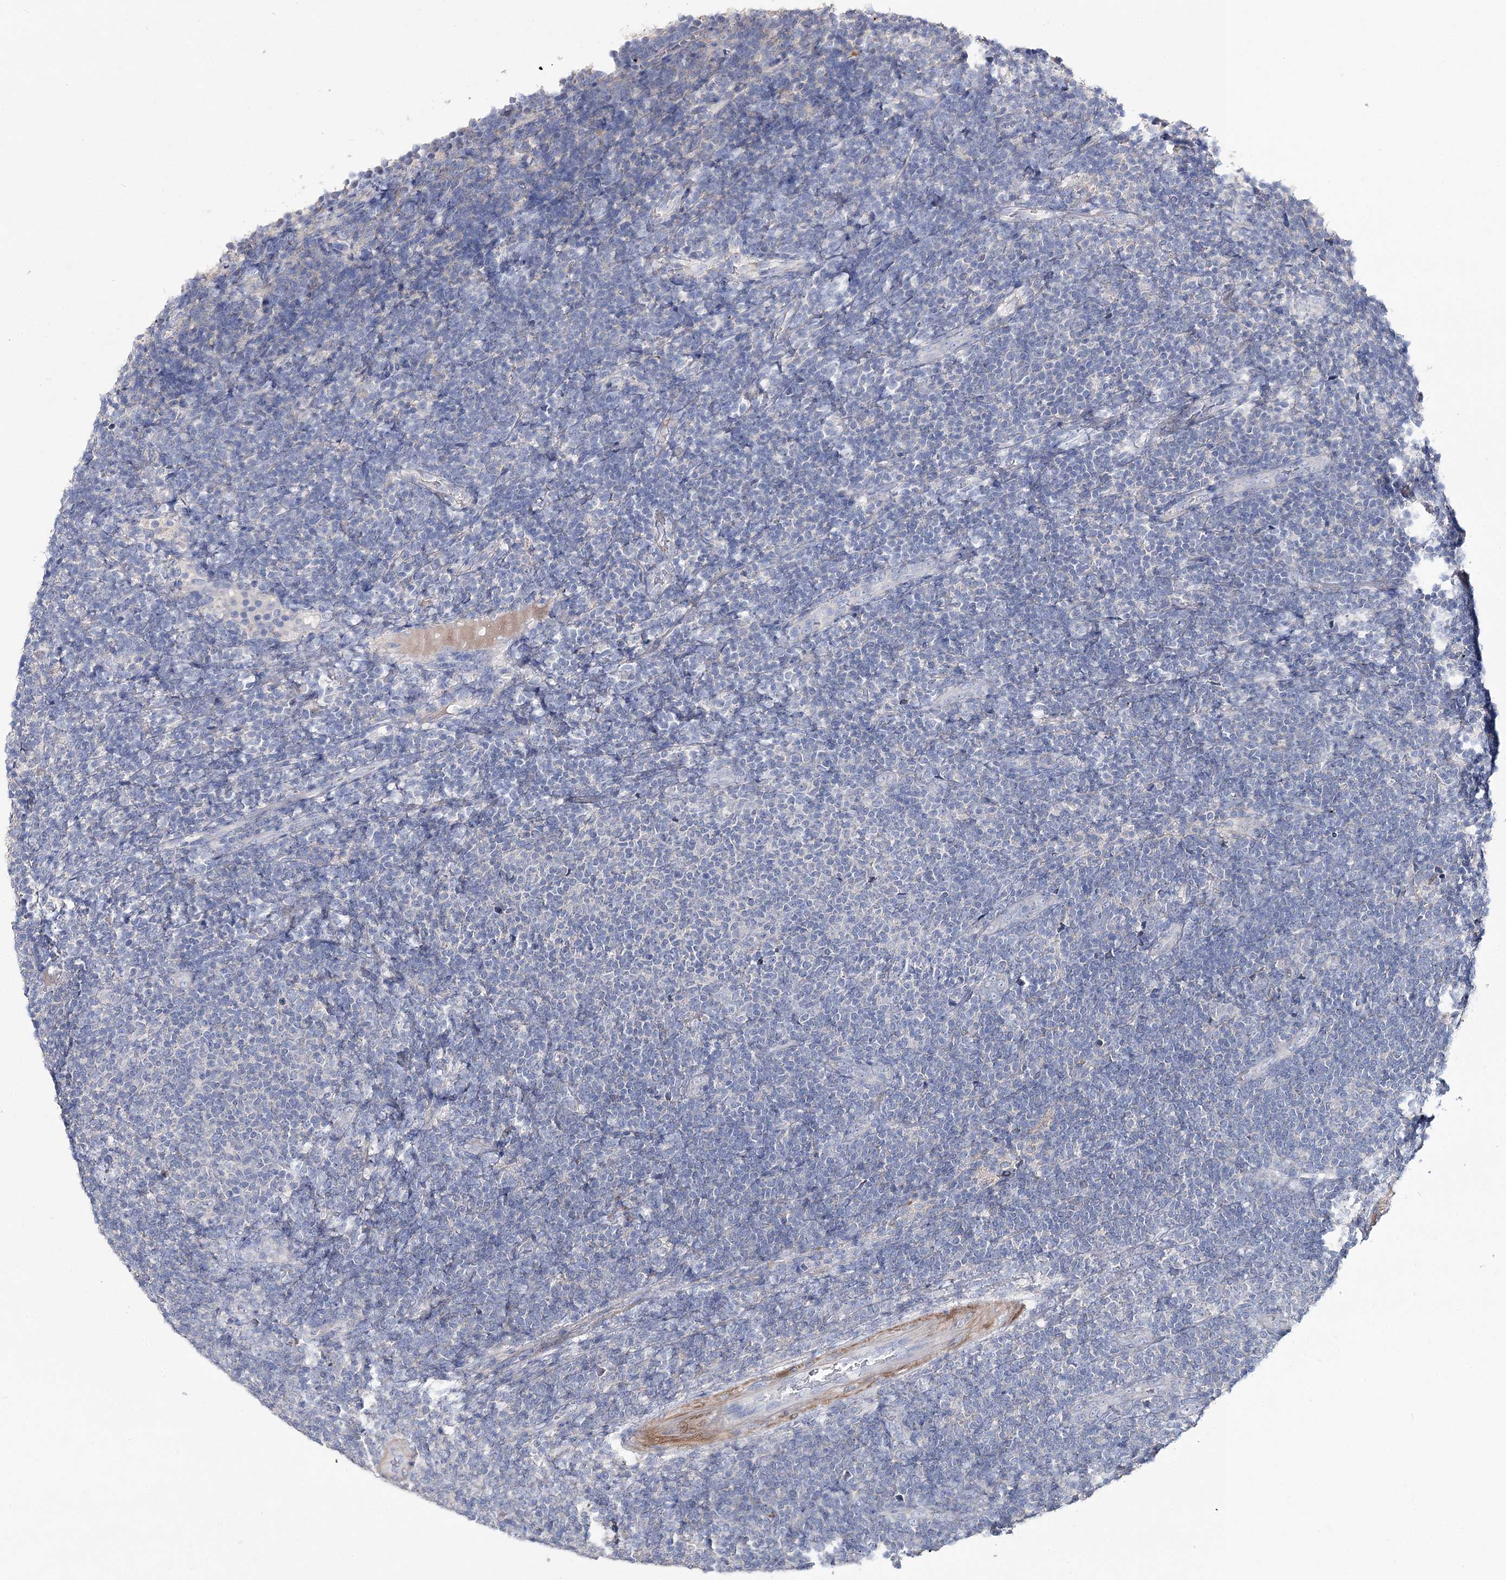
{"staining": {"intensity": "negative", "quantity": "none", "location": "none"}, "tissue": "lymphoma", "cell_type": "Tumor cells", "image_type": "cancer", "snomed": [{"axis": "morphology", "description": "Malignant lymphoma, non-Hodgkin's type, Low grade"}, {"axis": "topography", "description": "Lymph node"}], "caption": "Immunohistochemistry histopathology image of low-grade malignant lymphoma, non-Hodgkin's type stained for a protein (brown), which shows no staining in tumor cells.", "gene": "NRAP", "patient": {"sex": "male", "age": 66}}